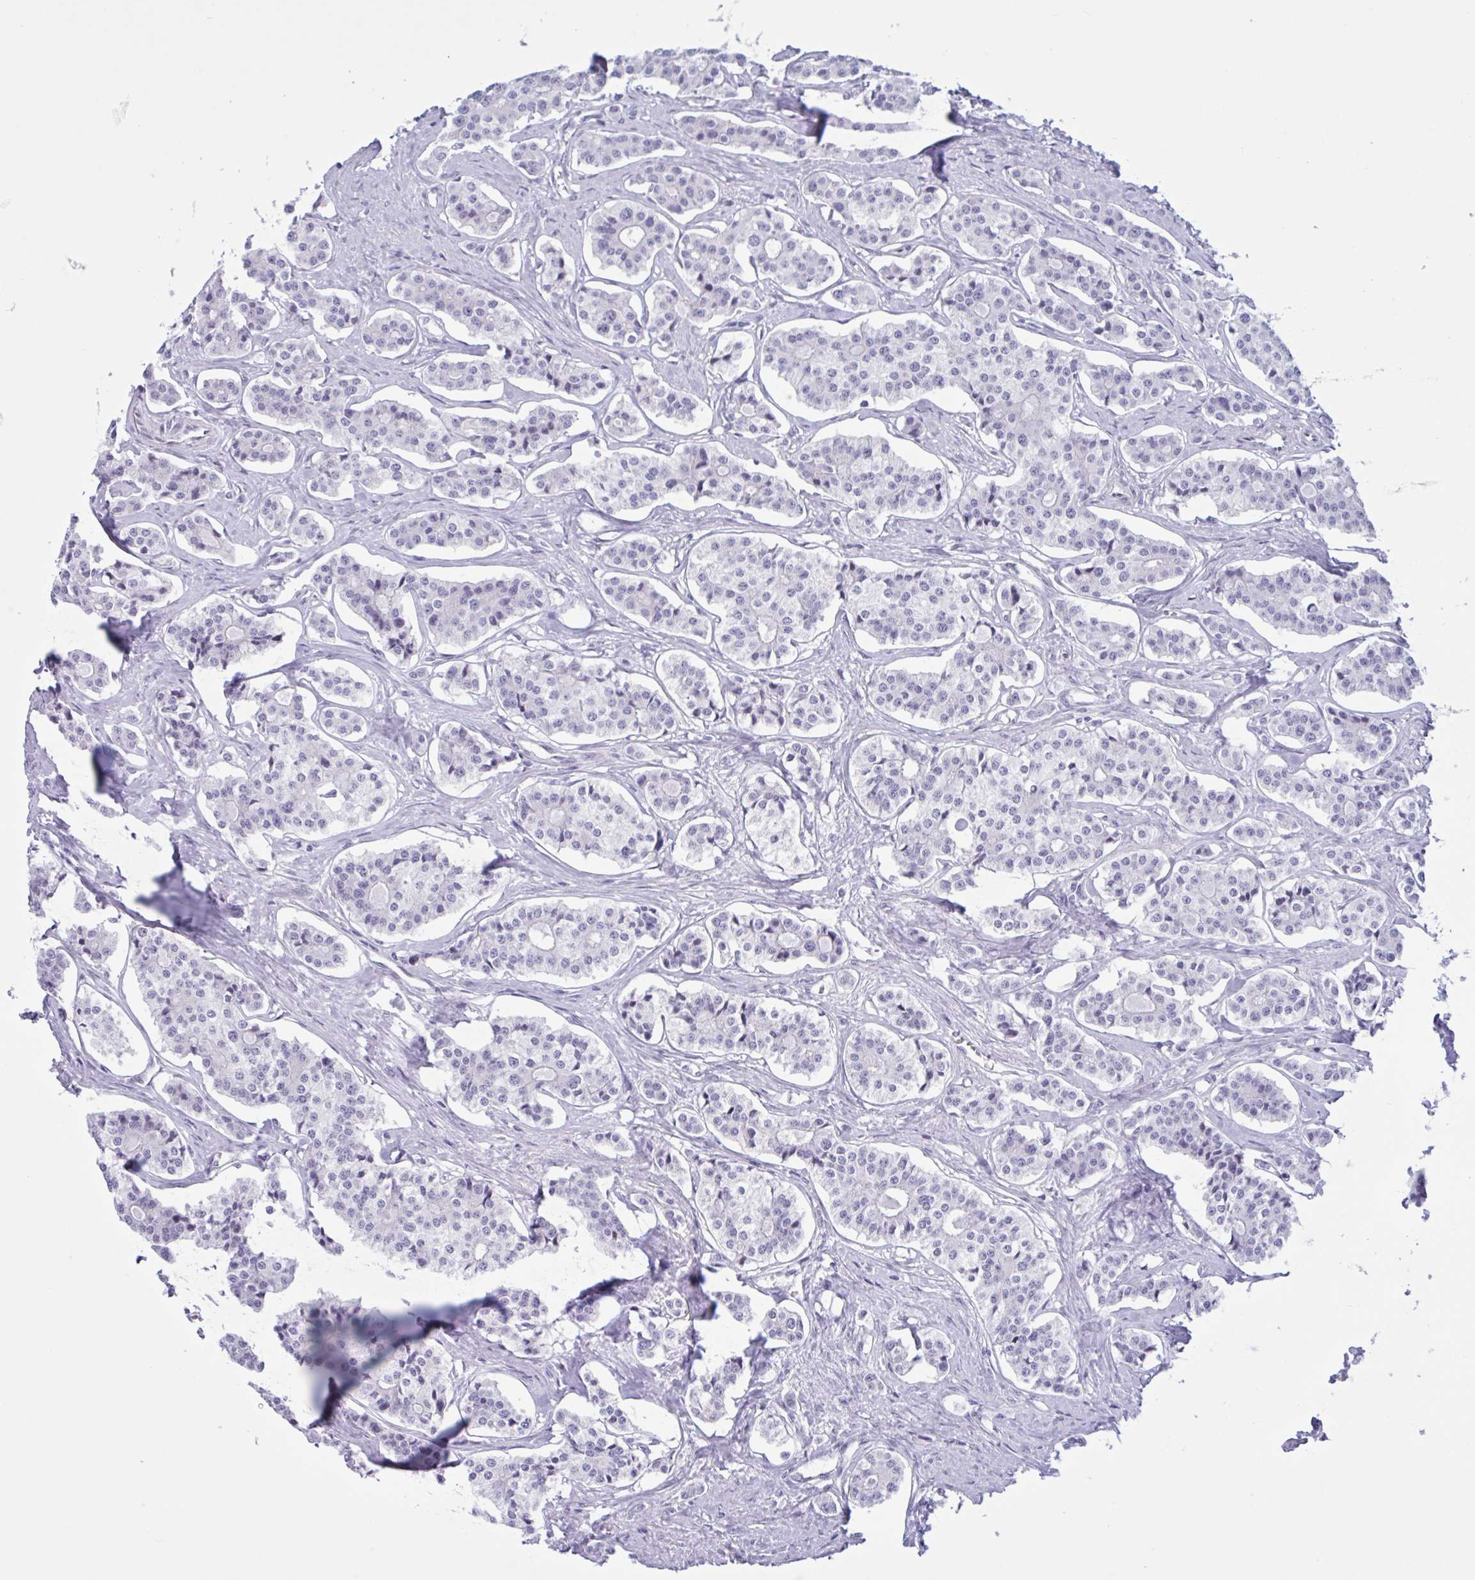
{"staining": {"intensity": "negative", "quantity": "none", "location": "none"}, "tissue": "carcinoid", "cell_type": "Tumor cells", "image_type": "cancer", "snomed": [{"axis": "morphology", "description": "Carcinoid, malignant, NOS"}, {"axis": "topography", "description": "Small intestine"}], "caption": "Micrograph shows no protein positivity in tumor cells of carcinoid tissue.", "gene": "AHCYL2", "patient": {"sex": "male", "age": 63}}